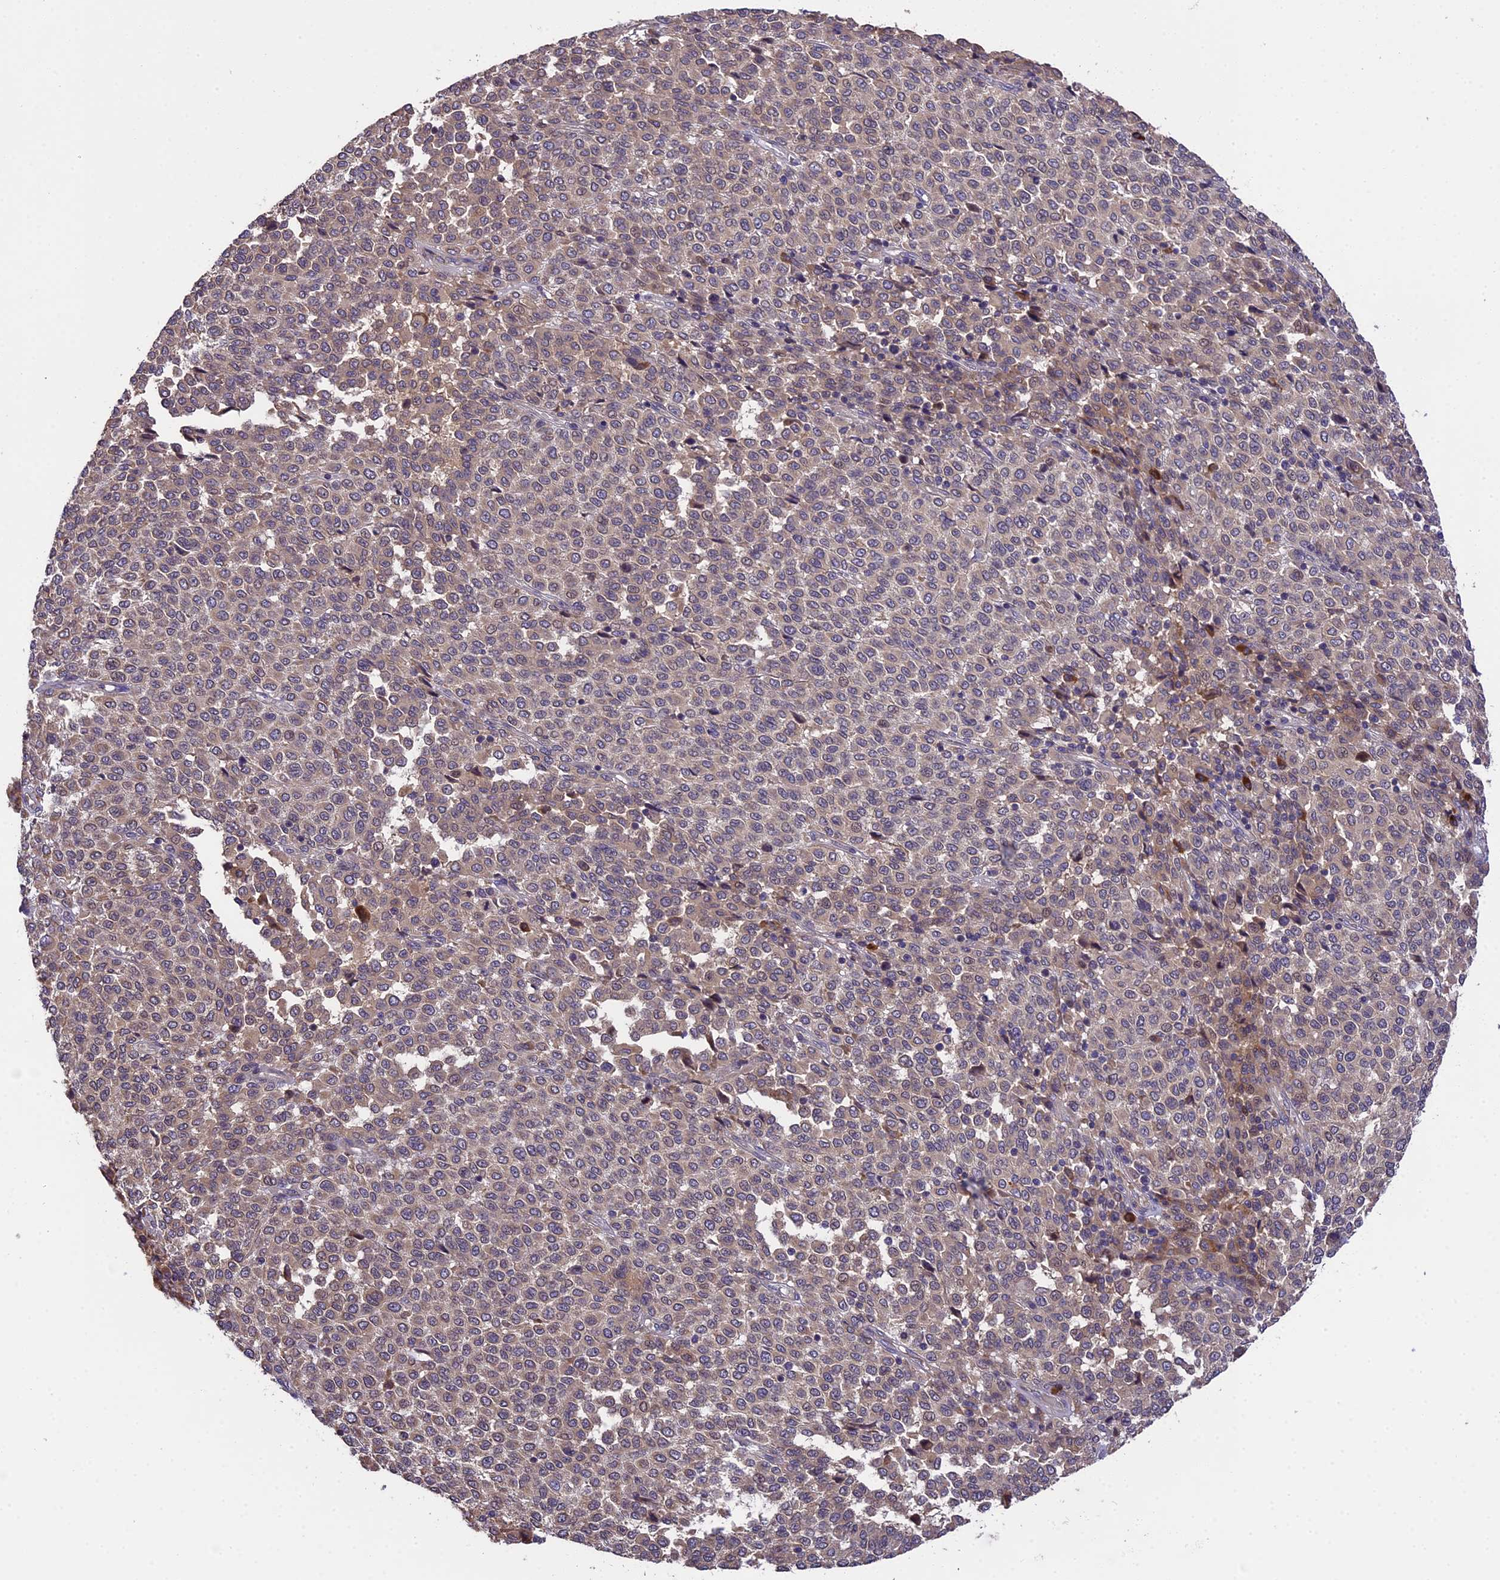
{"staining": {"intensity": "weak", "quantity": "<25%", "location": "cytoplasmic/membranous"}, "tissue": "melanoma", "cell_type": "Tumor cells", "image_type": "cancer", "snomed": [{"axis": "morphology", "description": "Malignant melanoma, Metastatic site"}, {"axis": "topography", "description": "Pancreas"}], "caption": "Melanoma was stained to show a protein in brown. There is no significant positivity in tumor cells.", "gene": "ABCC10", "patient": {"sex": "female", "age": 30}}